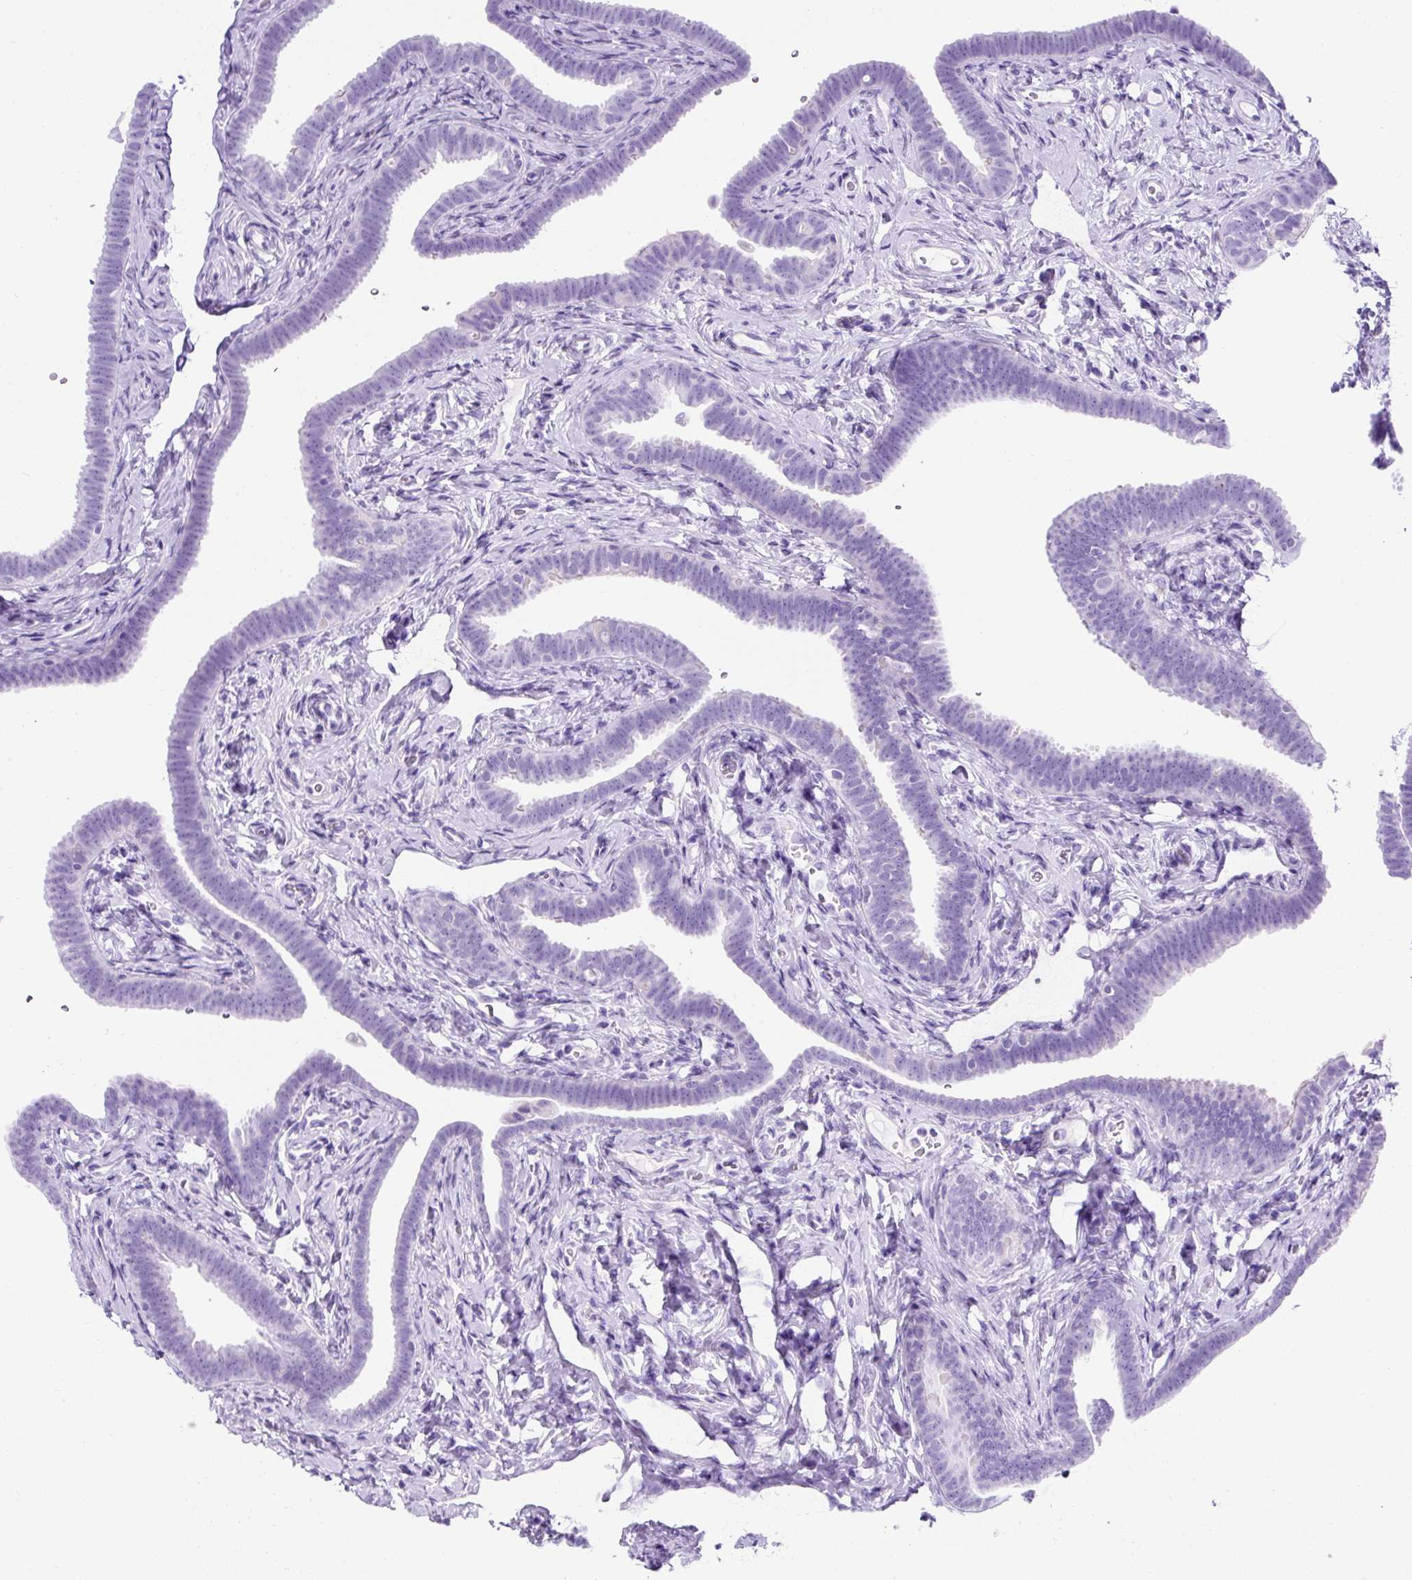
{"staining": {"intensity": "negative", "quantity": "none", "location": "none"}, "tissue": "fallopian tube", "cell_type": "Glandular cells", "image_type": "normal", "snomed": [{"axis": "morphology", "description": "Normal tissue, NOS"}, {"axis": "topography", "description": "Fallopian tube"}], "caption": "This is an immunohistochemistry (IHC) histopathology image of unremarkable human fallopian tube. There is no expression in glandular cells.", "gene": "KRT12", "patient": {"sex": "female", "age": 69}}